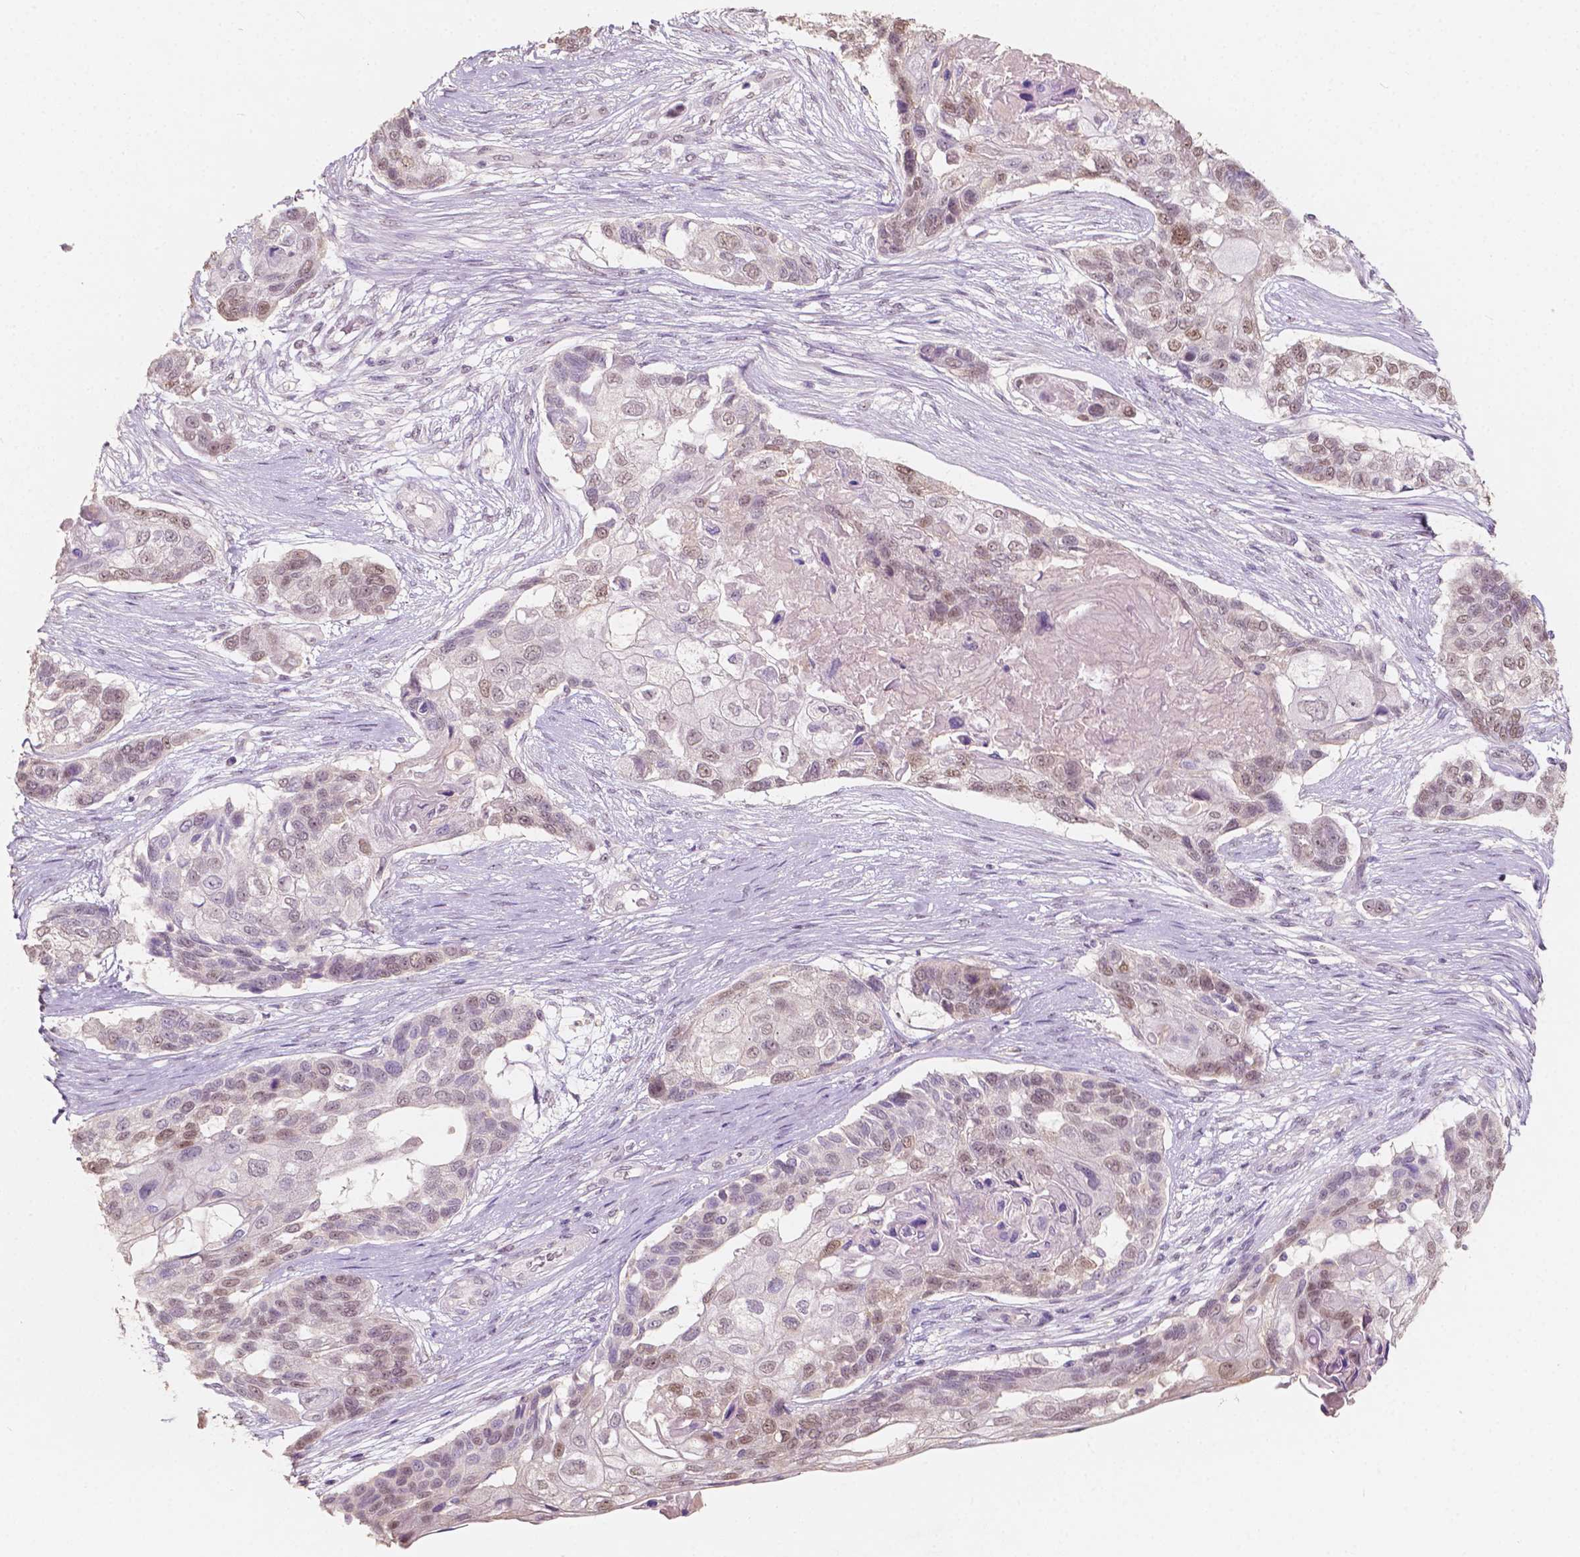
{"staining": {"intensity": "weak", "quantity": "25%-75%", "location": "nuclear"}, "tissue": "lung cancer", "cell_type": "Tumor cells", "image_type": "cancer", "snomed": [{"axis": "morphology", "description": "Squamous cell carcinoma, NOS"}, {"axis": "topography", "description": "Lung"}], "caption": "This image exhibits immunohistochemistry staining of squamous cell carcinoma (lung), with low weak nuclear expression in approximately 25%-75% of tumor cells.", "gene": "SOX15", "patient": {"sex": "male", "age": 69}}